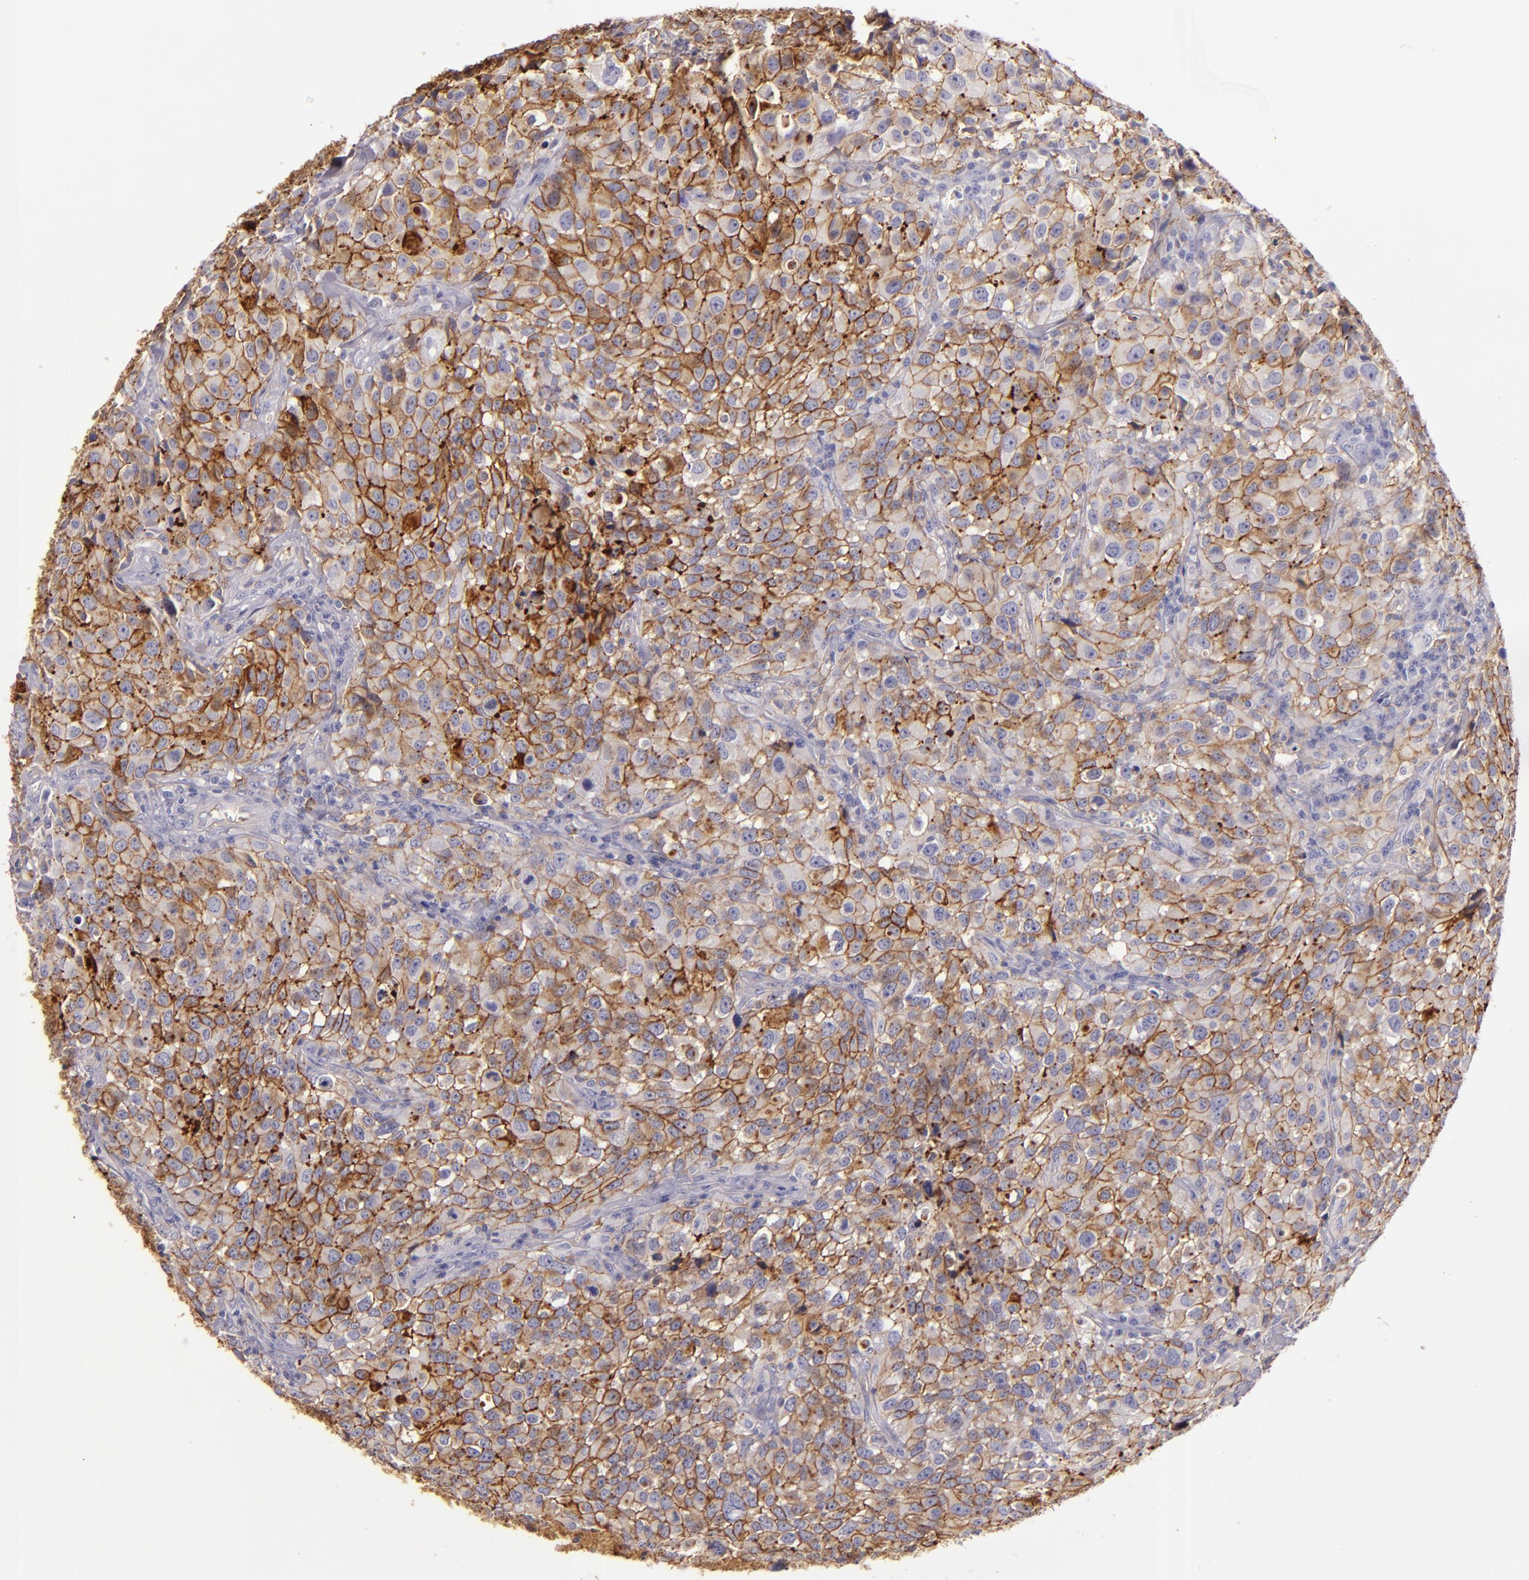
{"staining": {"intensity": "strong", "quantity": ">75%", "location": "cytoplasmic/membranous"}, "tissue": "urothelial cancer", "cell_type": "Tumor cells", "image_type": "cancer", "snomed": [{"axis": "morphology", "description": "Urothelial carcinoma, High grade"}, {"axis": "topography", "description": "Urinary bladder"}], "caption": "Protein expression by IHC shows strong cytoplasmic/membranous expression in about >75% of tumor cells in urothelial cancer. The protein is stained brown, and the nuclei are stained in blue (DAB (3,3'-diaminobenzidine) IHC with brightfield microscopy, high magnification).", "gene": "CD9", "patient": {"sex": "female", "age": 75}}